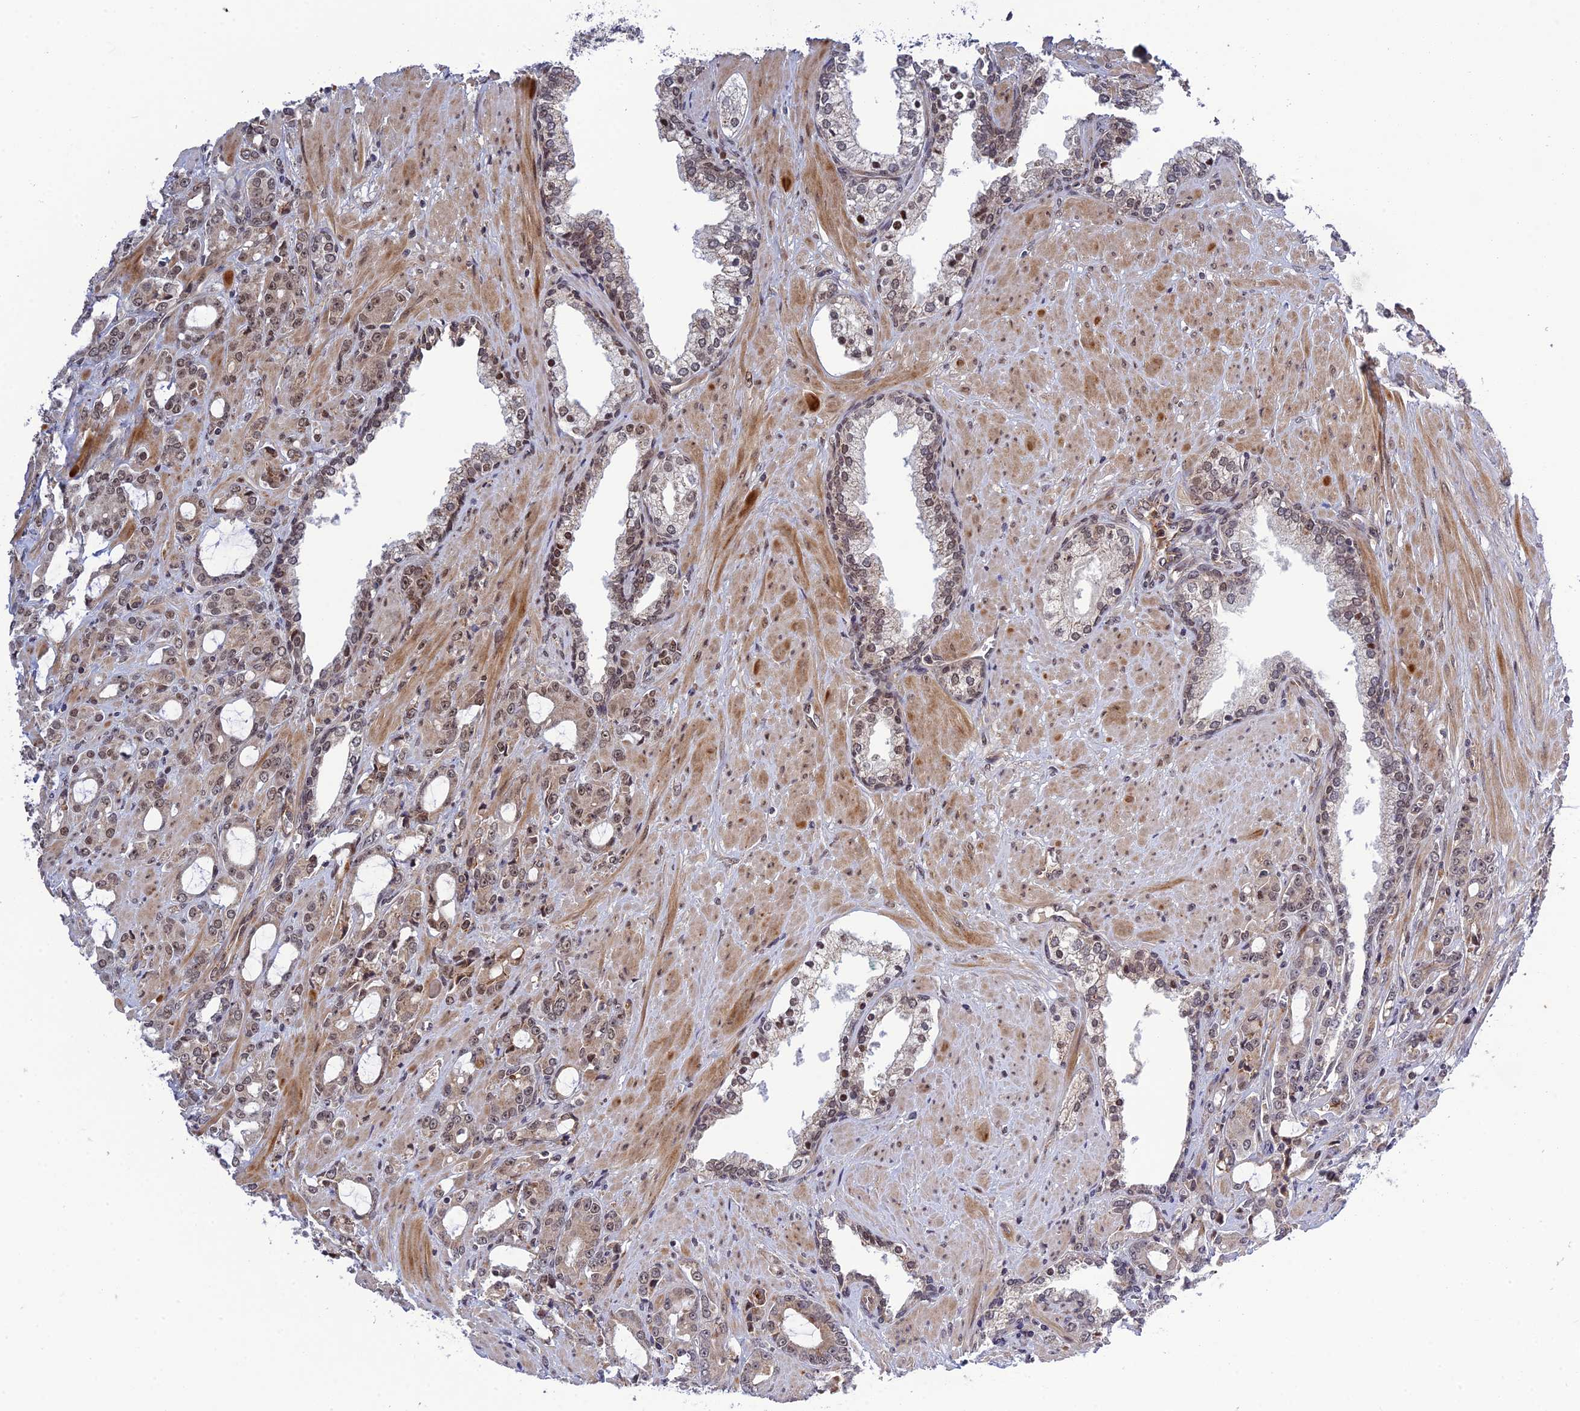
{"staining": {"intensity": "weak", "quantity": ">75%", "location": "nuclear"}, "tissue": "prostate cancer", "cell_type": "Tumor cells", "image_type": "cancer", "snomed": [{"axis": "morphology", "description": "Adenocarcinoma, High grade"}, {"axis": "topography", "description": "Prostate"}], "caption": "Approximately >75% of tumor cells in human prostate cancer reveal weak nuclear protein positivity as visualized by brown immunohistochemical staining.", "gene": "REXO1", "patient": {"sex": "male", "age": 72}}